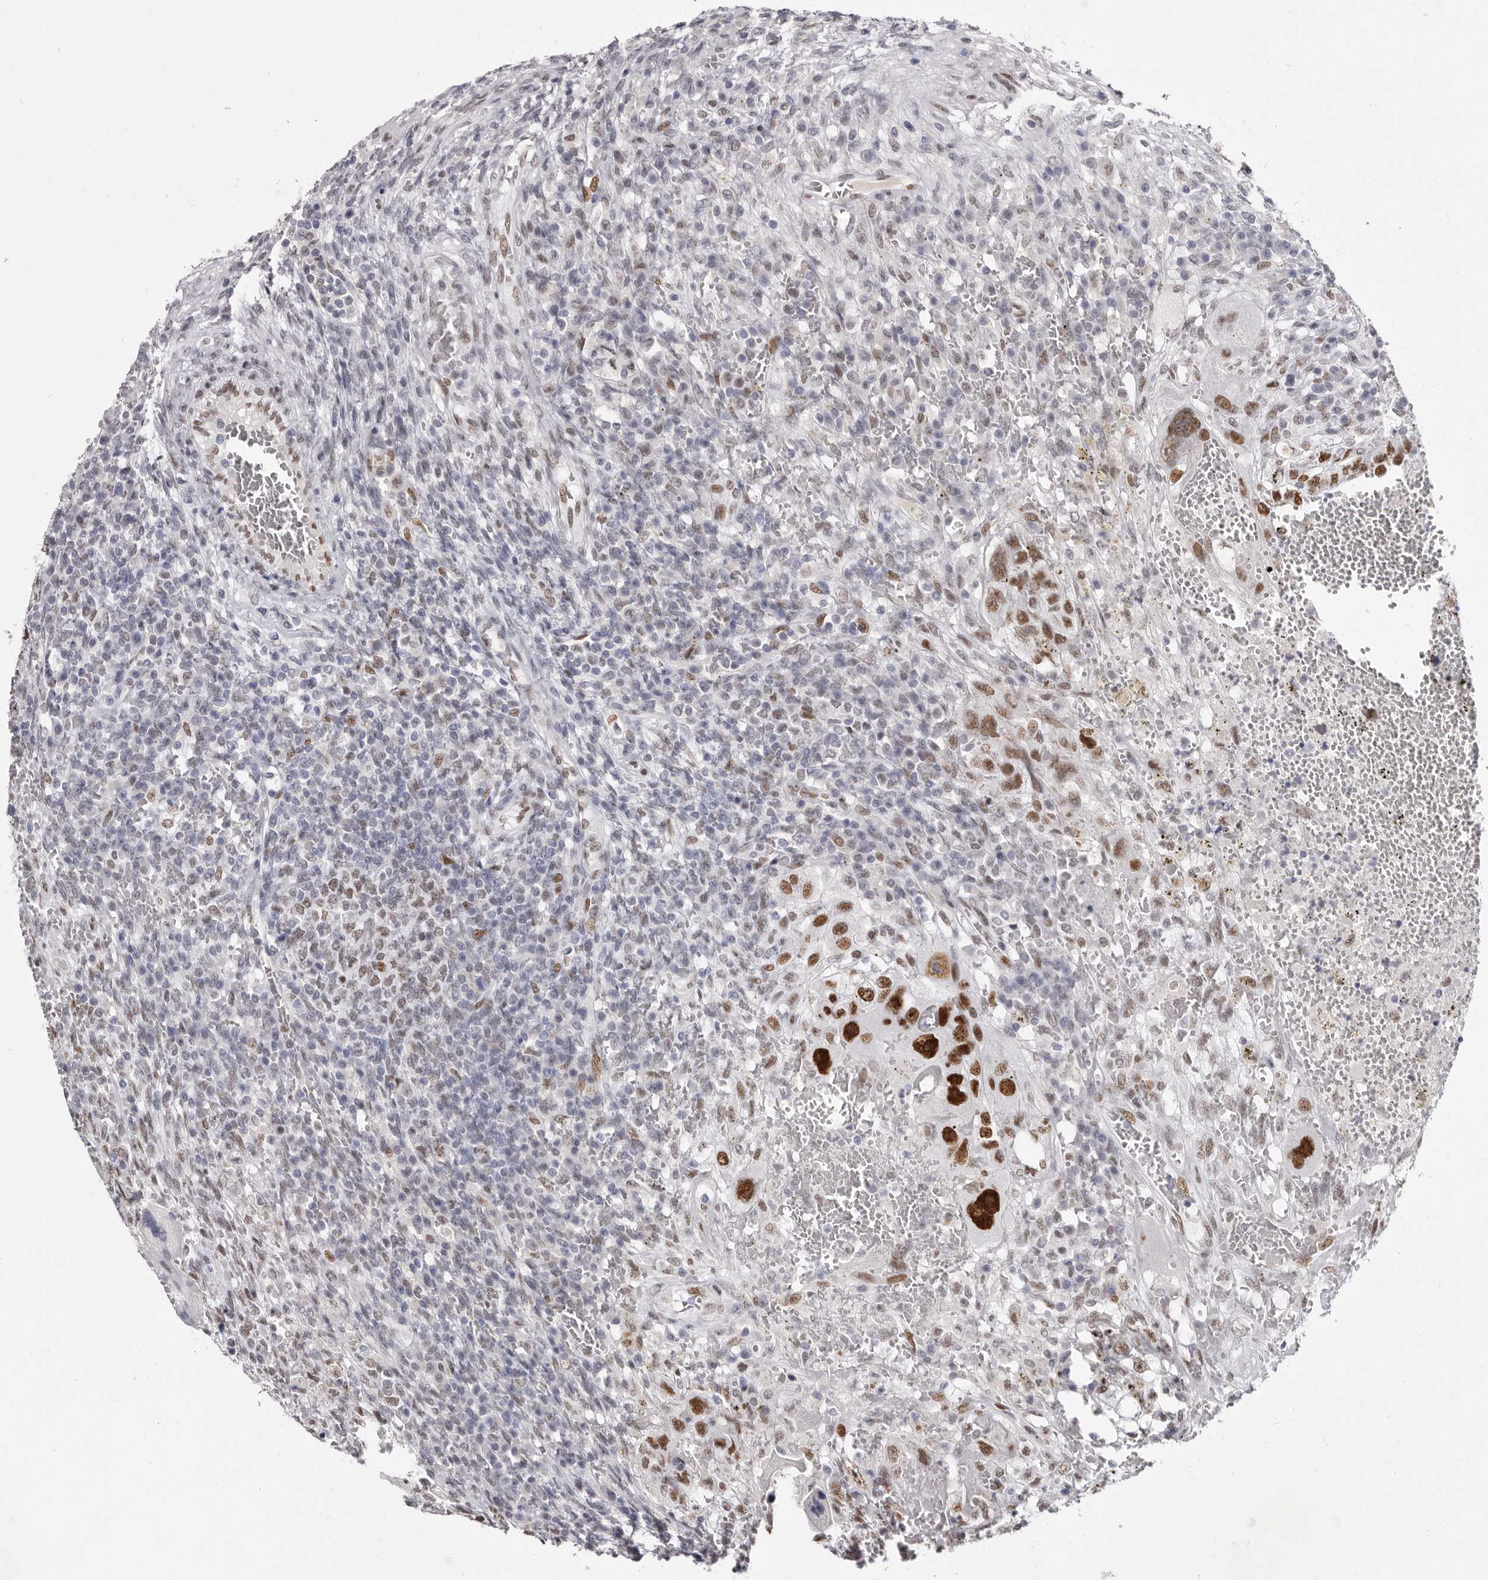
{"staining": {"intensity": "strong", "quantity": ">75%", "location": "nuclear"}, "tissue": "testis cancer", "cell_type": "Tumor cells", "image_type": "cancer", "snomed": [{"axis": "morphology", "description": "Carcinoma, Embryonal, NOS"}, {"axis": "topography", "description": "Testis"}], "caption": "Immunohistochemical staining of human testis embryonal carcinoma shows strong nuclear protein expression in approximately >75% of tumor cells. (brown staining indicates protein expression, while blue staining denotes nuclei).", "gene": "ZNF326", "patient": {"sex": "male", "age": 26}}